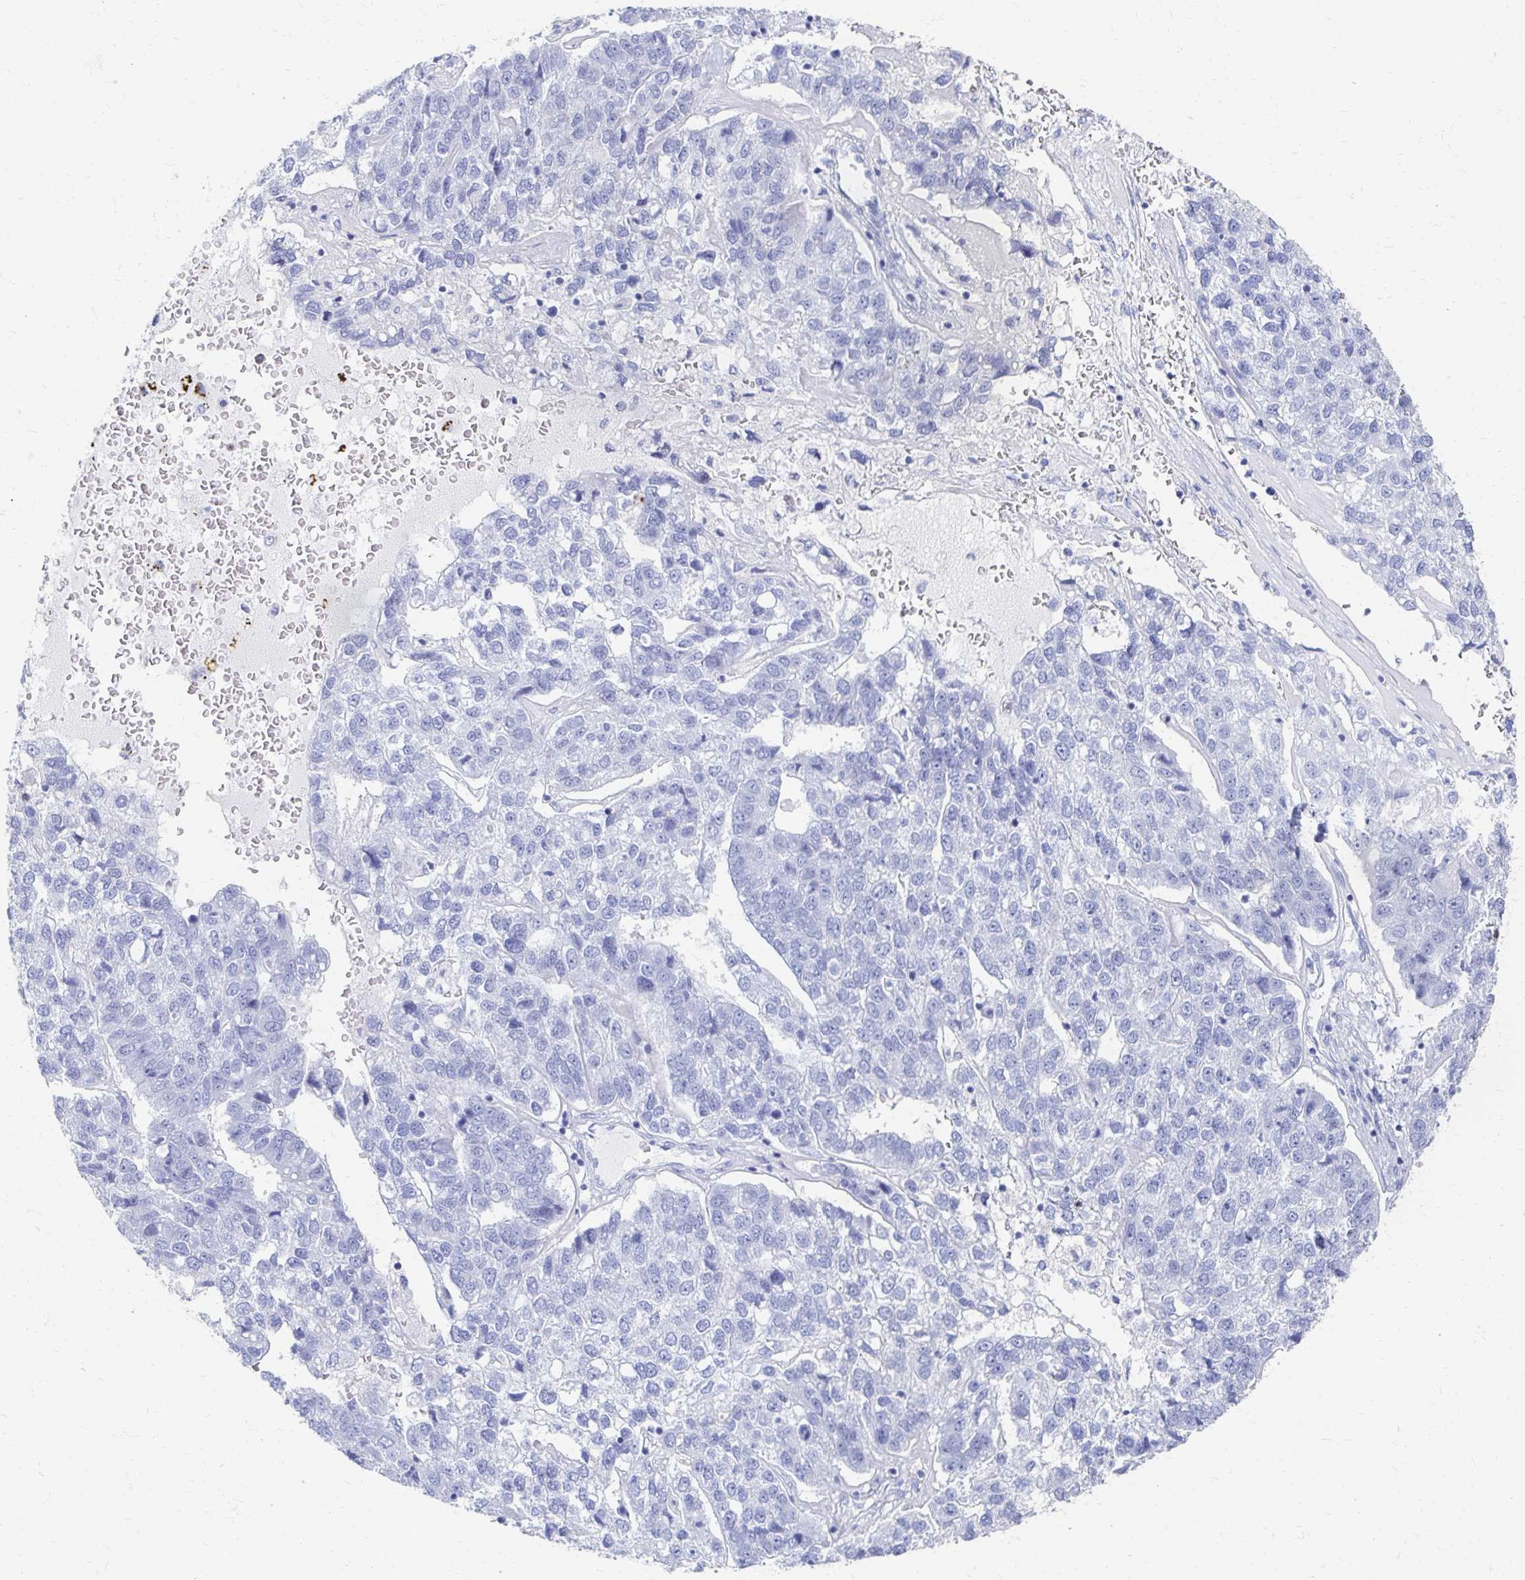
{"staining": {"intensity": "negative", "quantity": "none", "location": "none"}, "tissue": "pancreatic cancer", "cell_type": "Tumor cells", "image_type": "cancer", "snomed": [{"axis": "morphology", "description": "Adenocarcinoma, NOS"}, {"axis": "topography", "description": "Pancreas"}], "caption": "This micrograph is of adenocarcinoma (pancreatic) stained with IHC to label a protein in brown with the nuclei are counter-stained blue. There is no expression in tumor cells.", "gene": "CST6", "patient": {"sex": "female", "age": 61}}